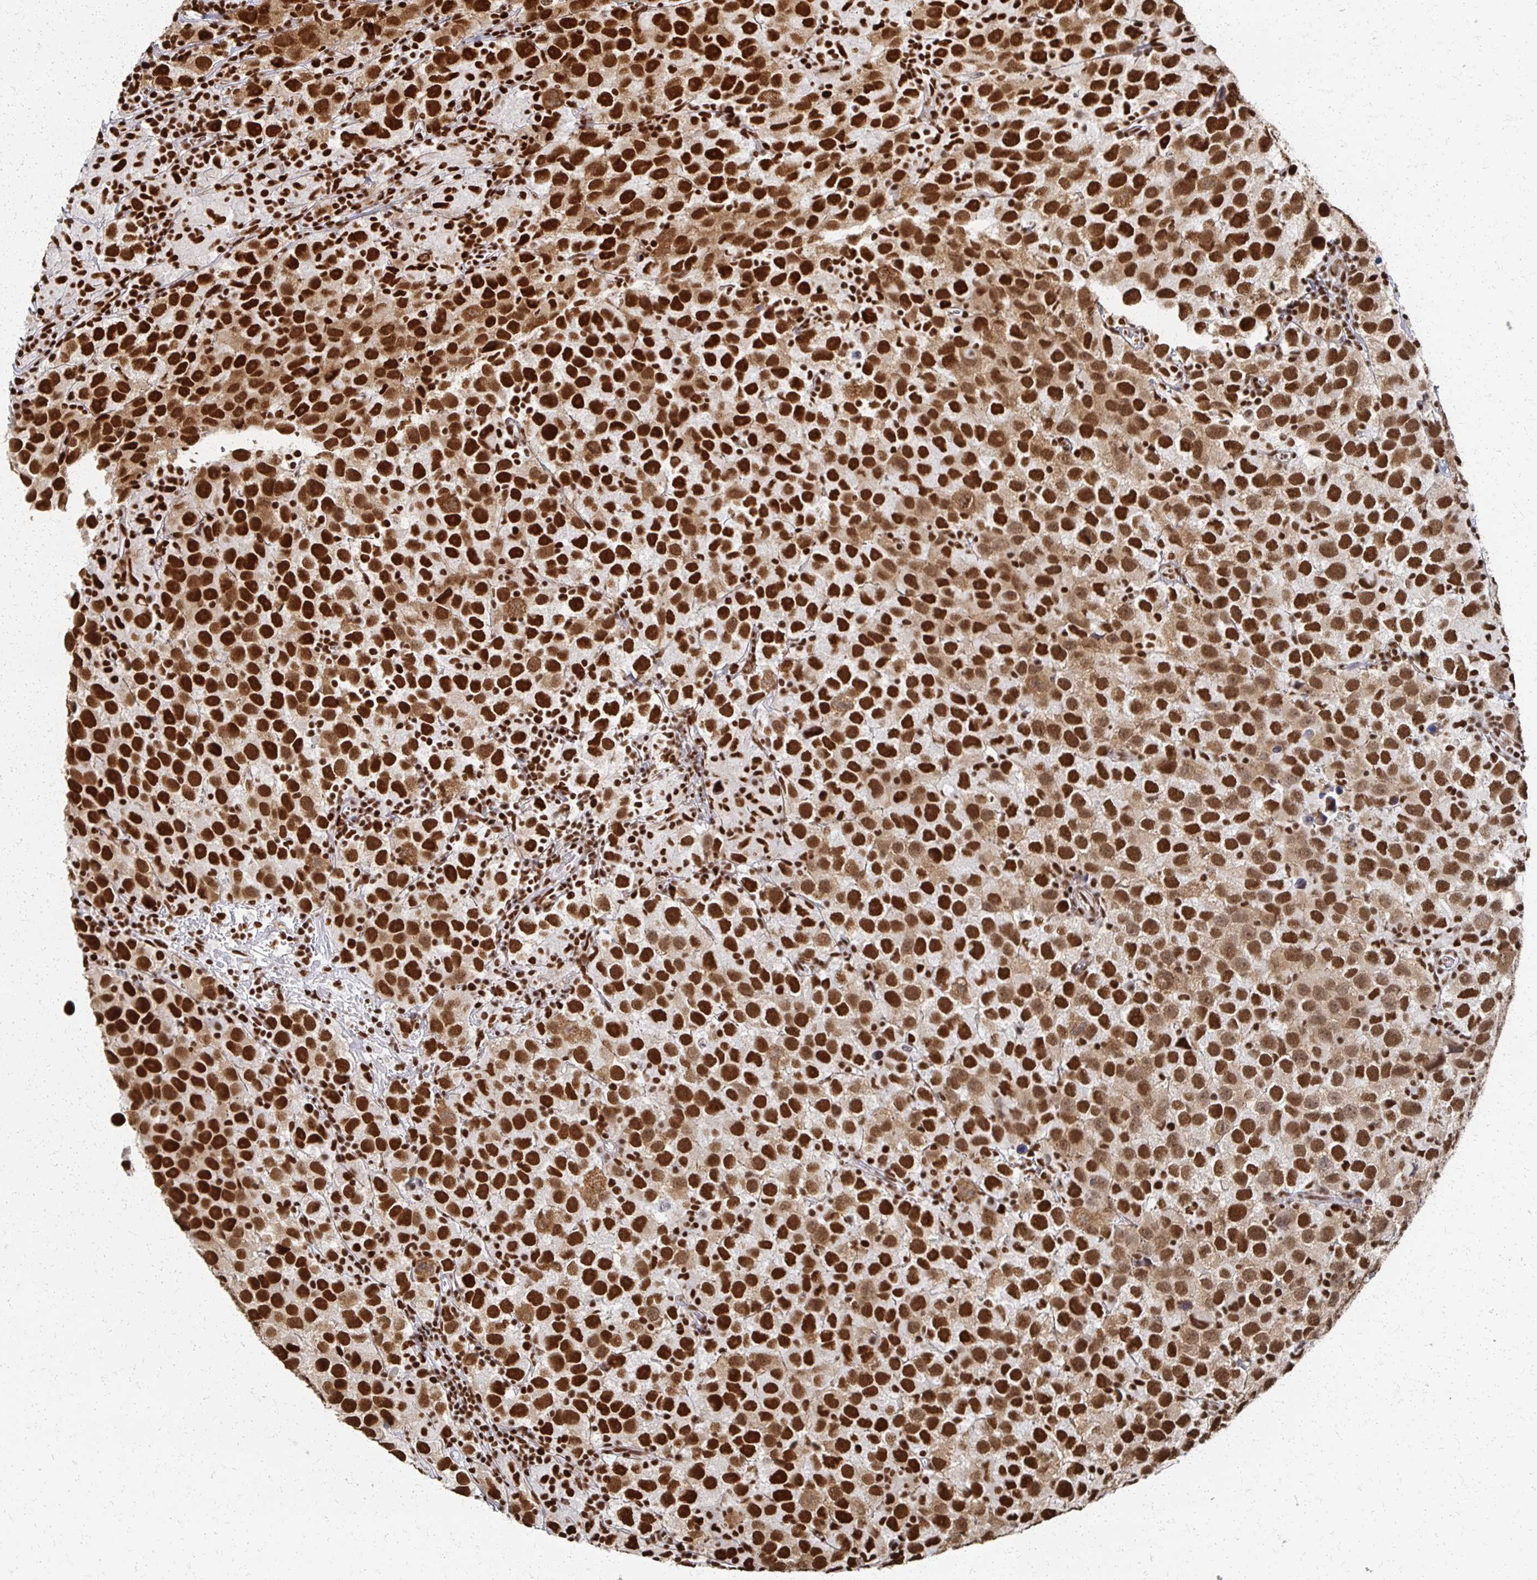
{"staining": {"intensity": "strong", "quantity": ">75%", "location": "nuclear"}, "tissue": "testis cancer", "cell_type": "Tumor cells", "image_type": "cancer", "snomed": [{"axis": "morphology", "description": "Seminoma, NOS"}, {"axis": "topography", "description": "Testis"}], "caption": "Immunohistochemistry of human seminoma (testis) exhibits high levels of strong nuclear staining in about >75% of tumor cells. (Brightfield microscopy of DAB IHC at high magnification).", "gene": "RBBP7", "patient": {"sex": "male", "age": 26}}